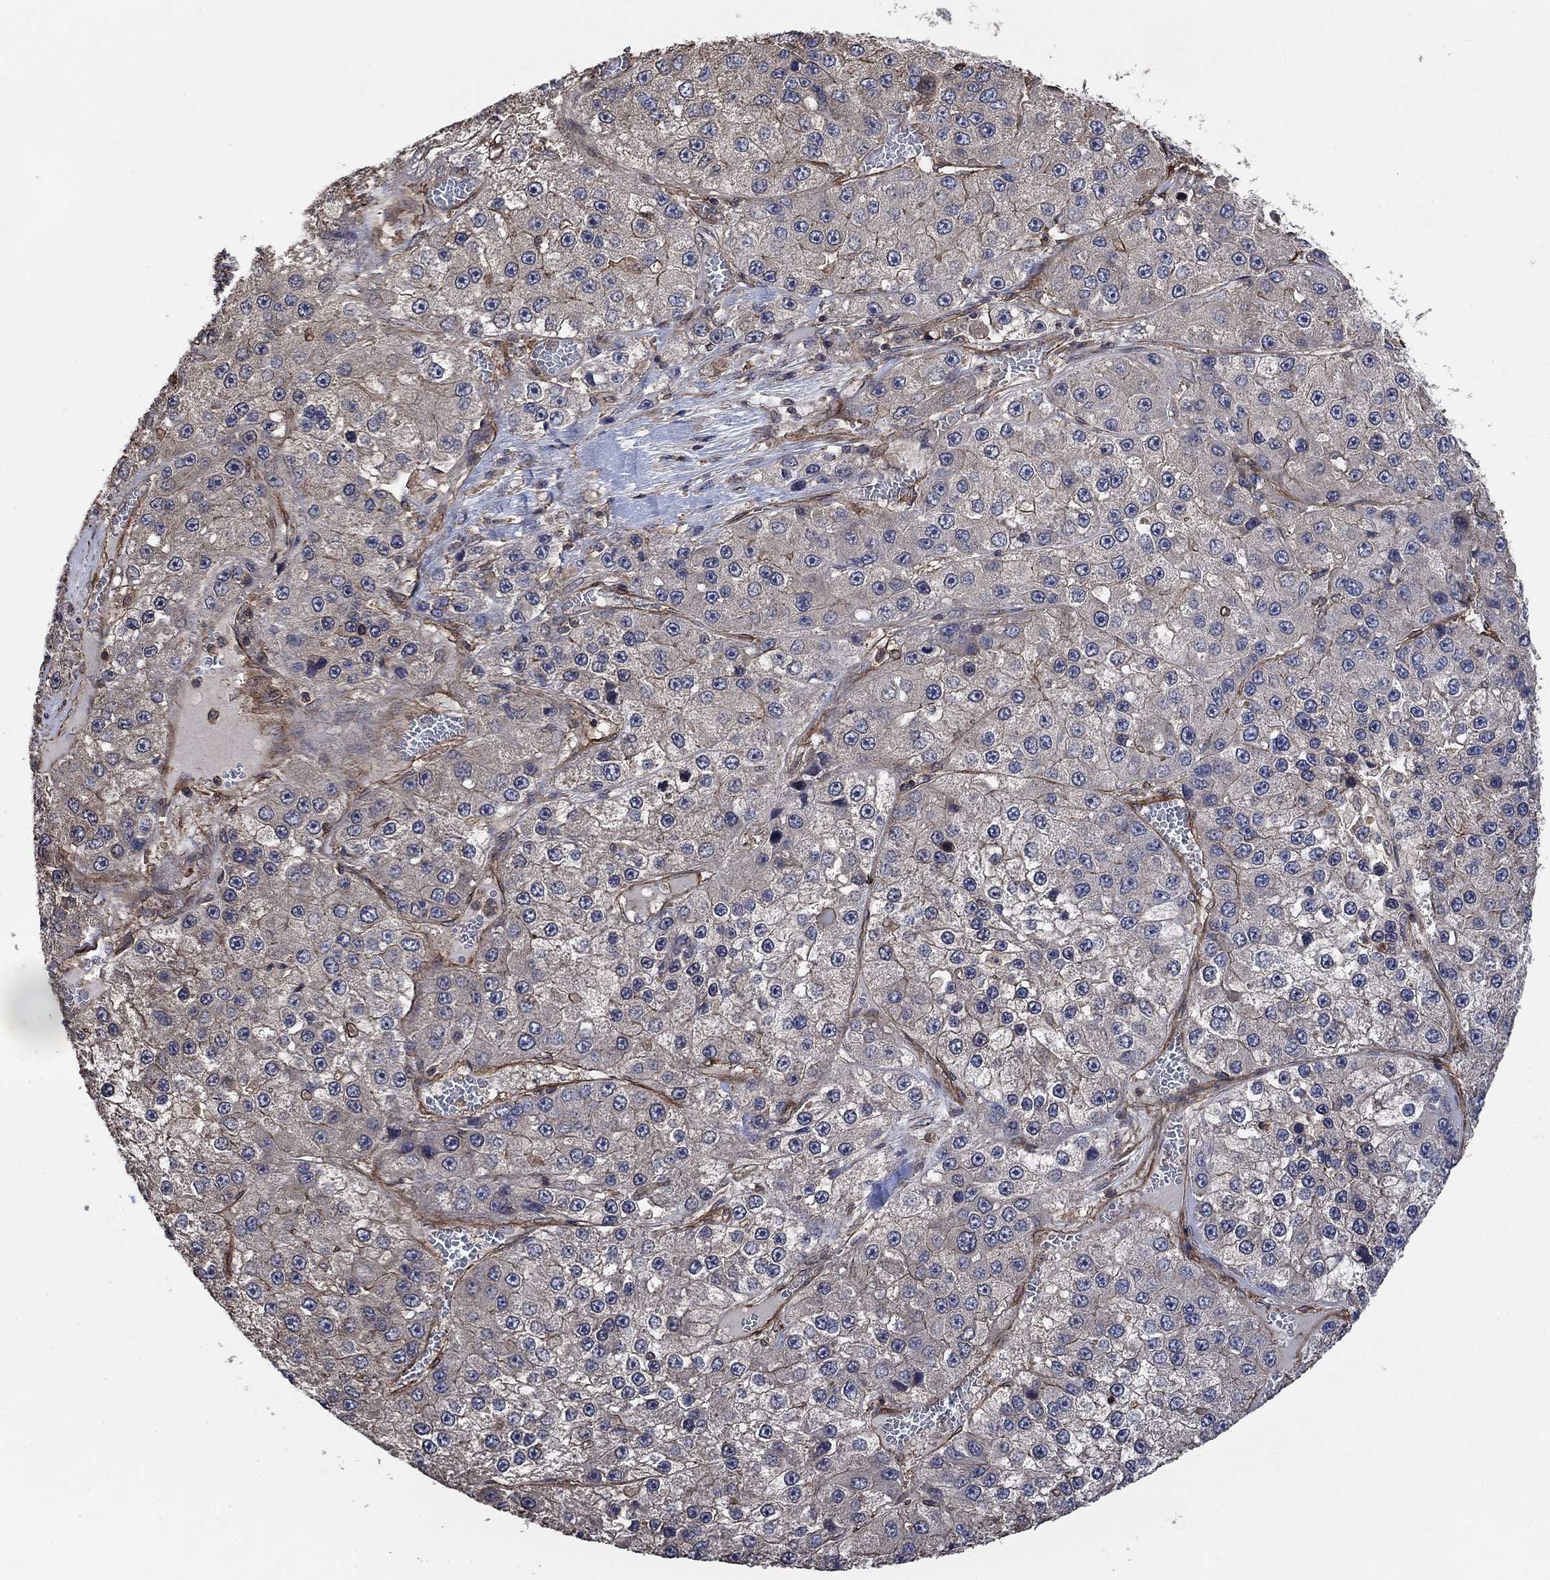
{"staining": {"intensity": "moderate", "quantity": "<25%", "location": "cytoplasmic/membranous"}, "tissue": "liver cancer", "cell_type": "Tumor cells", "image_type": "cancer", "snomed": [{"axis": "morphology", "description": "Carcinoma, Hepatocellular, NOS"}, {"axis": "topography", "description": "Liver"}], "caption": "Protein expression analysis of liver cancer shows moderate cytoplasmic/membranous positivity in about <25% of tumor cells.", "gene": "PDE3A", "patient": {"sex": "female", "age": 73}}